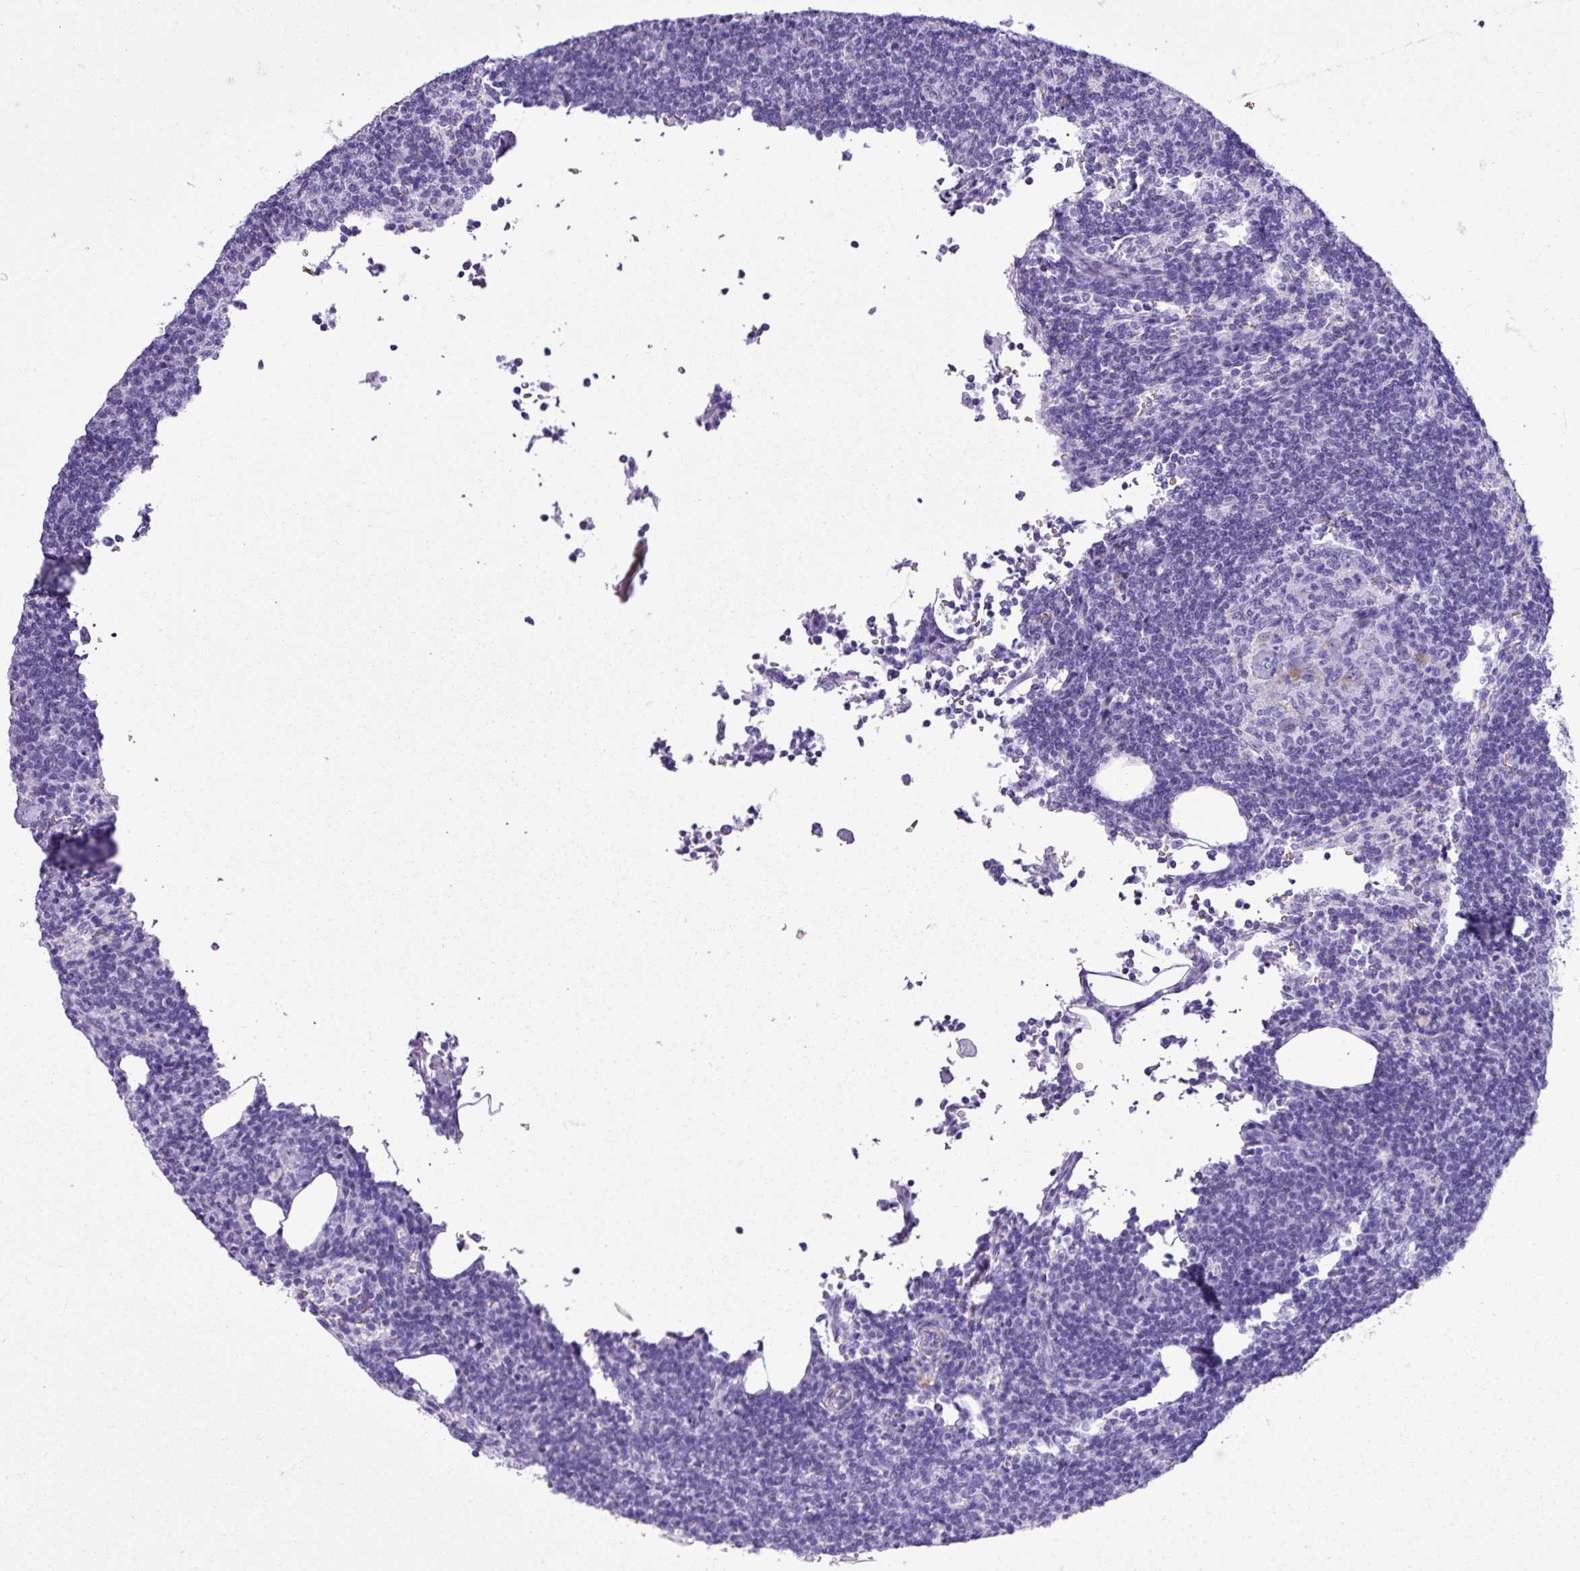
{"staining": {"intensity": "negative", "quantity": "none", "location": "none"}, "tissue": "lymph node", "cell_type": "Germinal center cells", "image_type": "normal", "snomed": [{"axis": "morphology", "description": "Normal tissue, NOS"}, {"axis": "topography", "description": "Lymph node"}], "caption": "This is a micrograph of IHC staining of normal lymph node, which shows no positivity in germinal center cells.", "gene": "ZSCAN5A", "patient": {"sex": "female", "age": 52}}